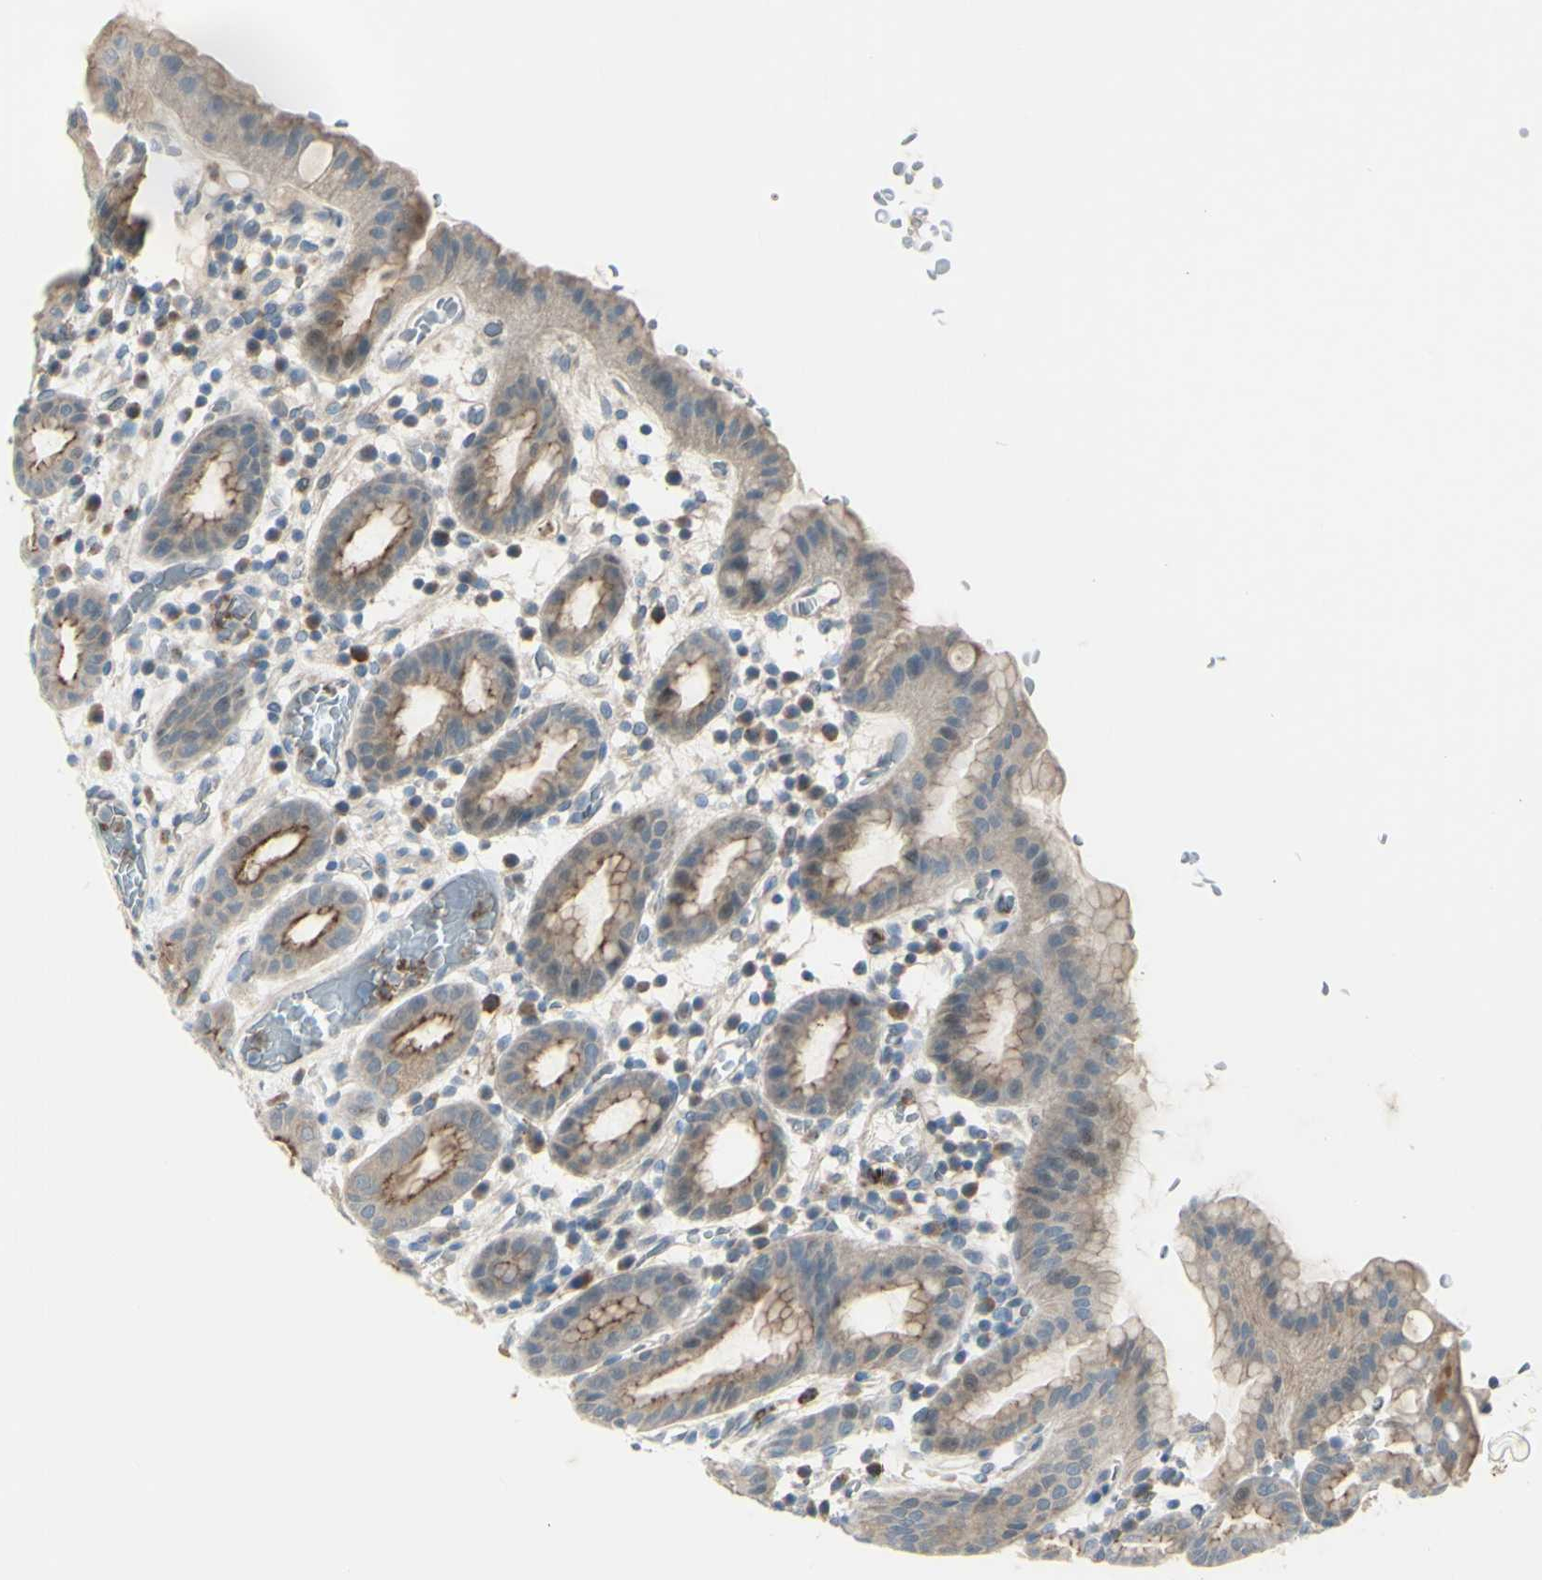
{"staining": {"intensity": "moderate", "quantity": ">75%", "location": "cytoplasmic/membranous"}, "tissue": "stomach", "cell_type": "Glandular cells", "image_type": "normal", "snomed": [{"axis": "morphology", "description": "Normal tissue, NOS"}, {"axis": "topography", "description": "Stomach, upper"}], "caption": "IHC histopathology image of unremarkable human stomach stained for a protein (brown), which demonstrates medium levels of moderate cytoplasmic/membranous staining in about >75% of glandular cells.", "gene": "LMTK2", "patient": {"sex": "male", "age": 68}}